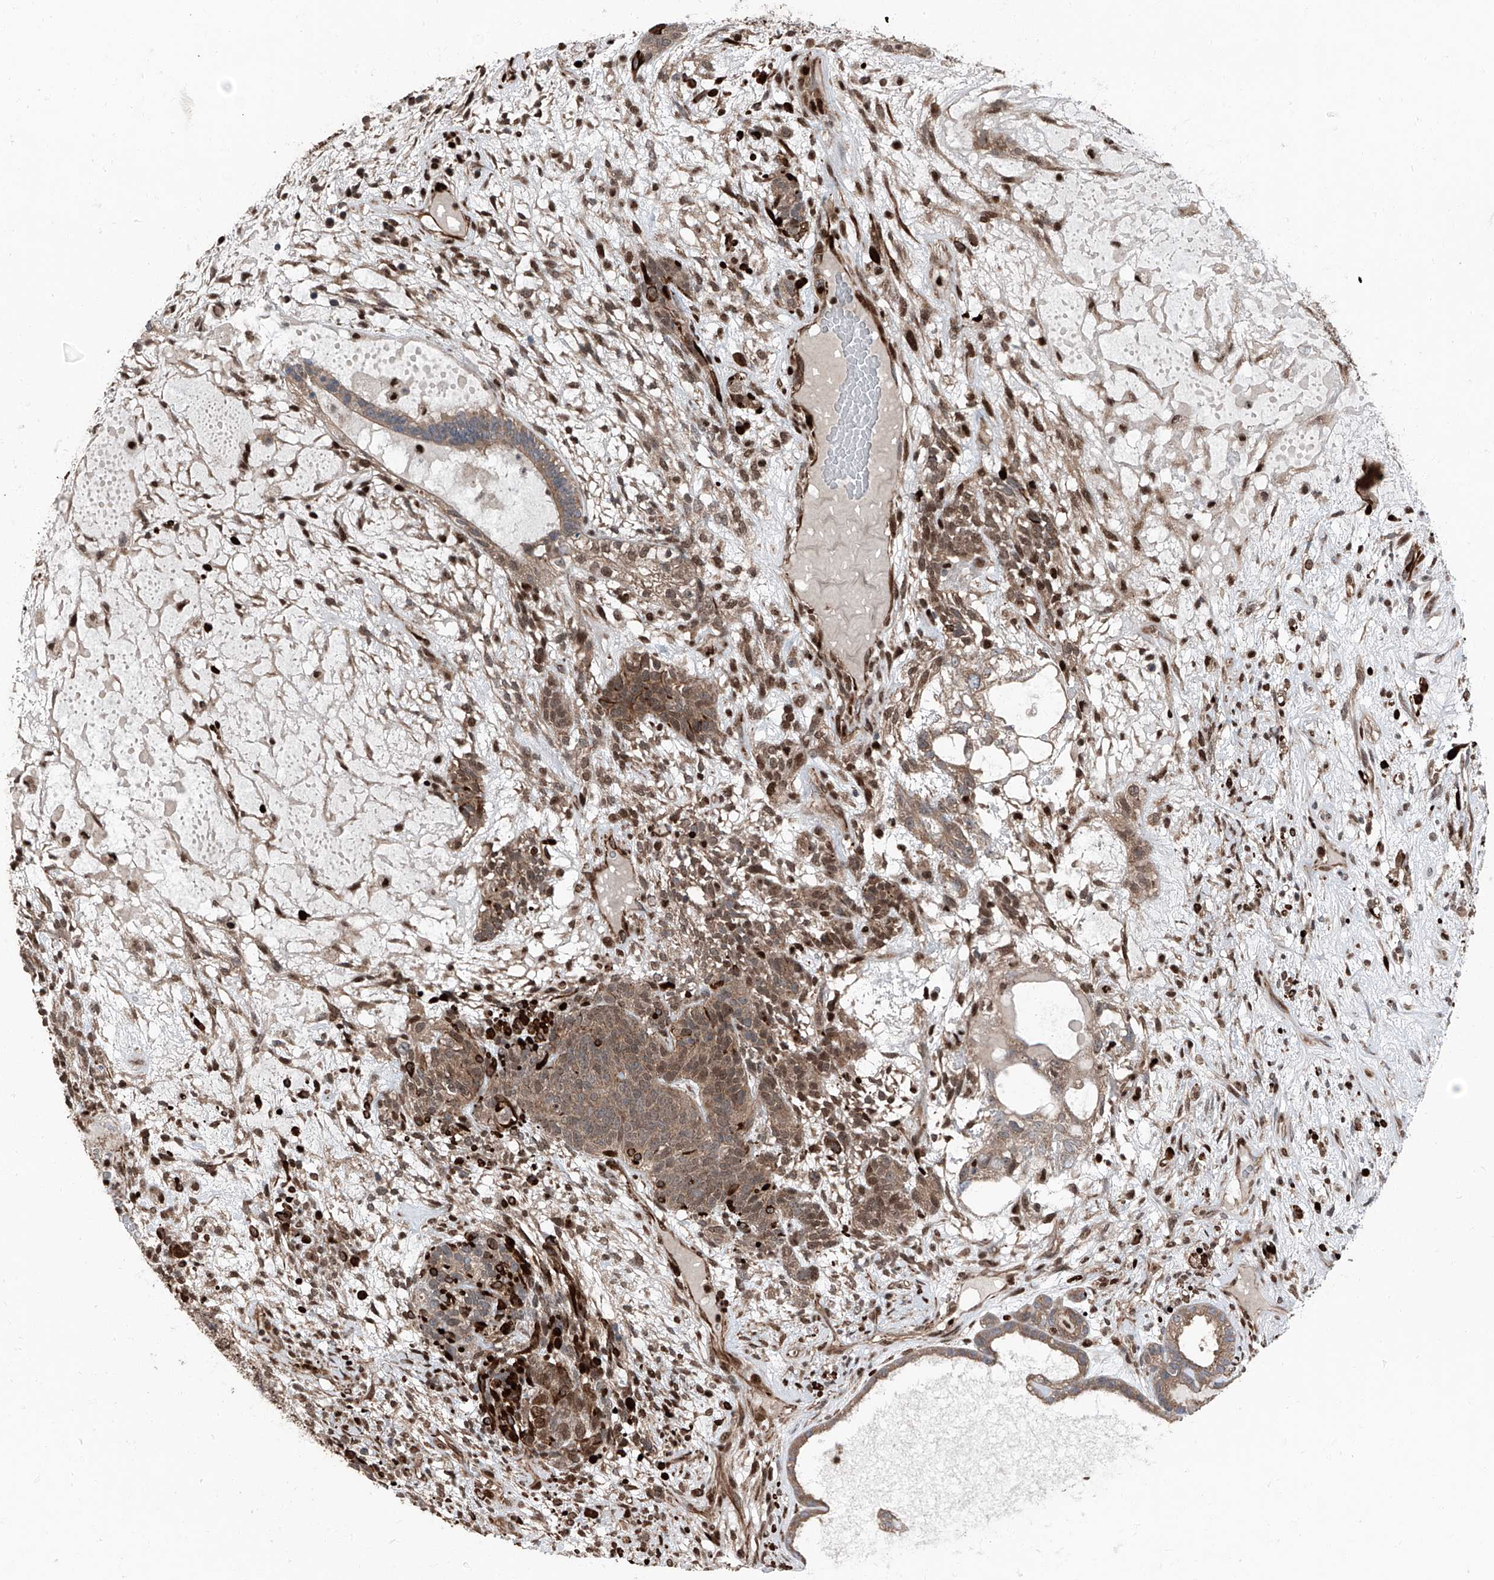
{"staining": {"intensity": "moderate", "quantity": ">75%", "location": "cytoplasmic/membranous,nuclear"}, "tissue": "testis cancer", "cell_type": "Tumor cells", "image_type": "cancer", "snomed": [{"axis": "morphology", "description": "Seminoma, NOS"}, {"axis": "morphology", "description": "Carcinoma, Embryonal, NOS"}, {"axis": "topography", "description": "Testis"}], "caption": "Testis cancer stained with DAB IHC displays medium levels of moderate cytoplasmic/membranous and nuclear positivity in approximately >75% of tumor cells.", "gene": "FKBP5", "patient": {"sex": "male", "age": 28}}